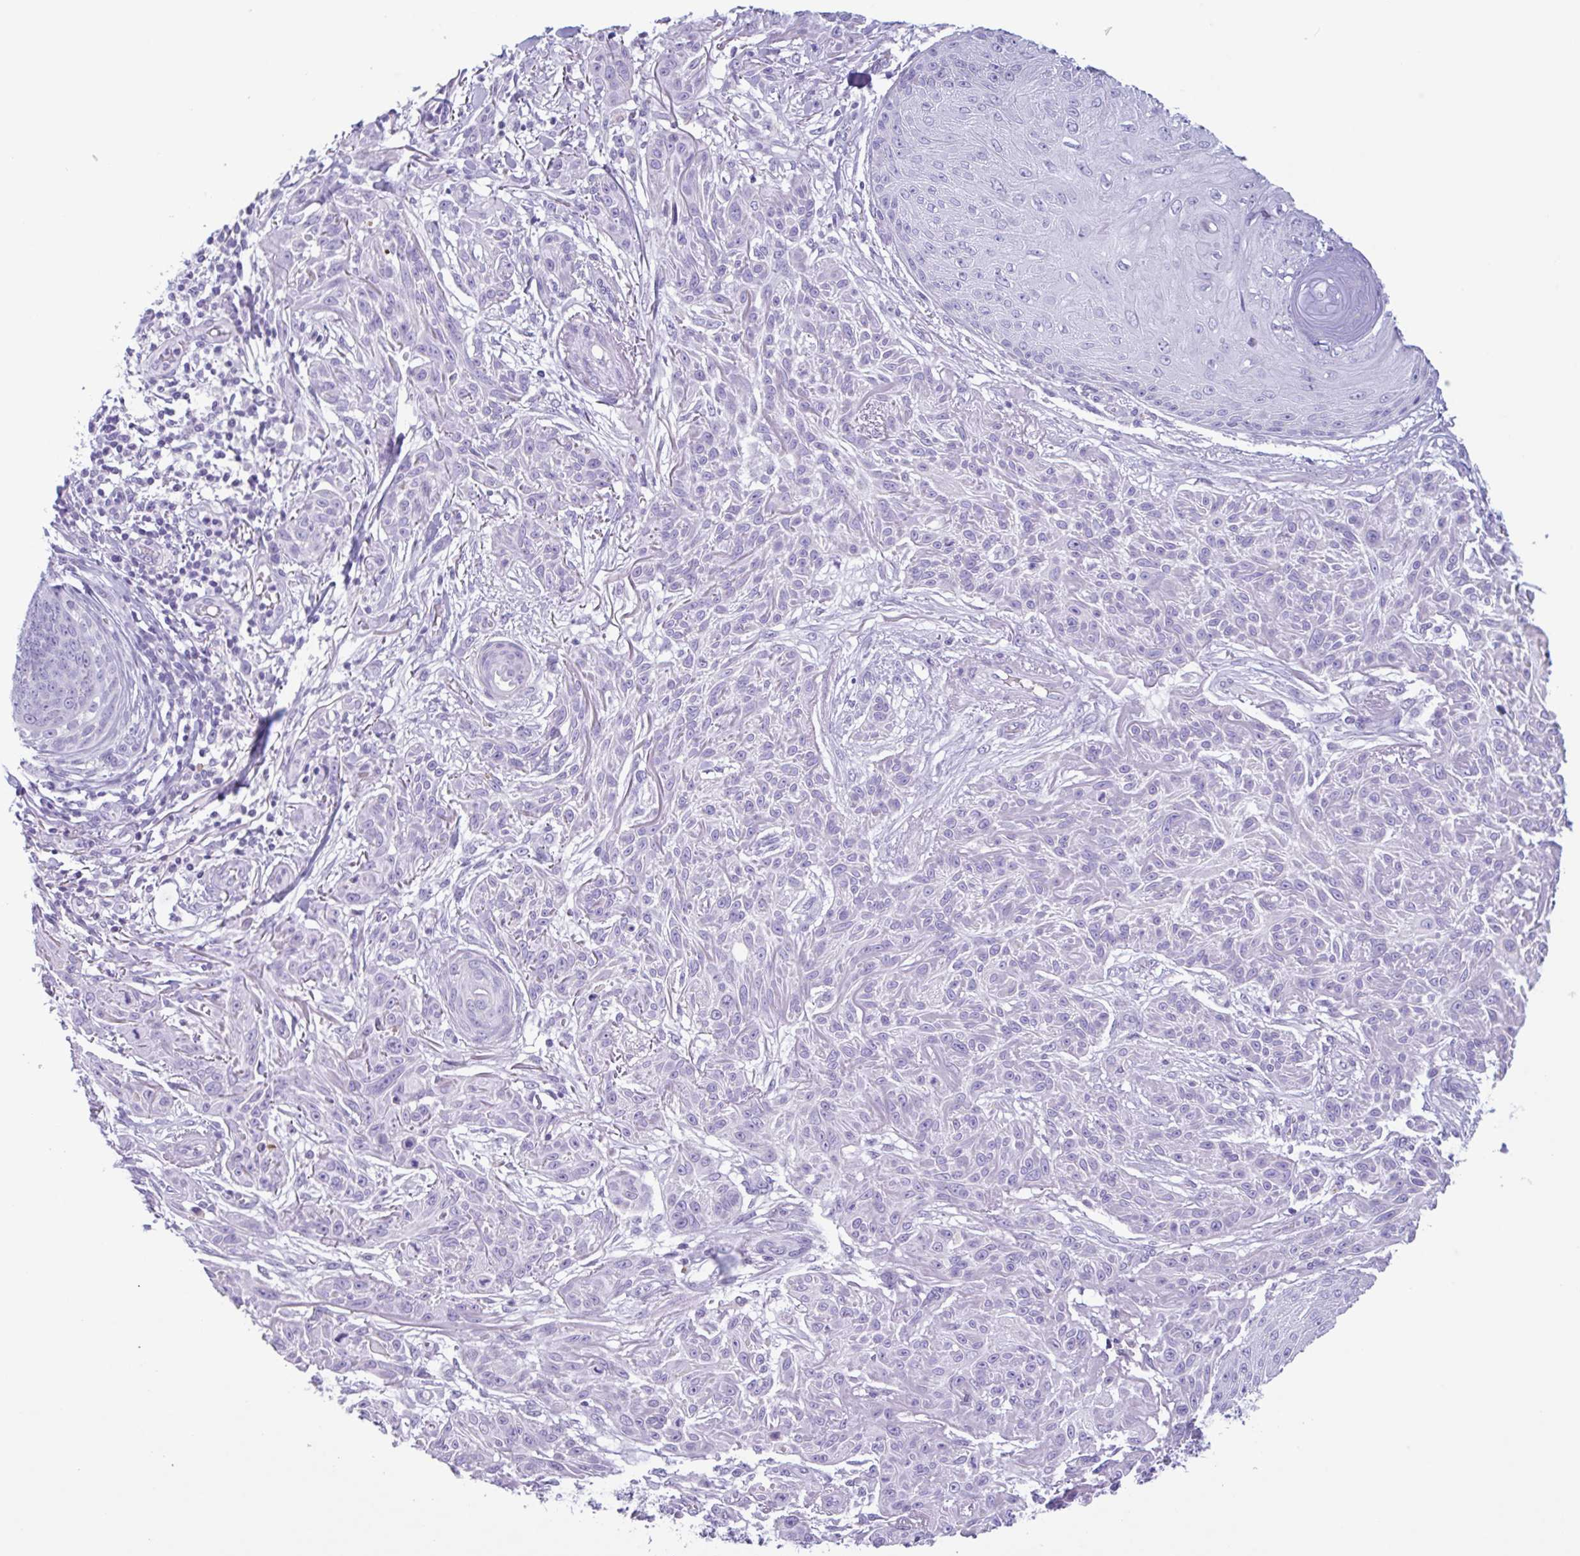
{"staining": {"intensity": "negative", "quantity": "none", "location": "none"}, "tissue": "skin cancer", "cell_type": "Tumor cells", "image_type": "cancer", "snomed": [{"axis": "morphology", "description": "Squamous cell carcinoma, NOS"}, {"axis": "topography", "description": "Skin"}], "caption": "DAB (3,3'-diaminobenzidine) immunohistochemical staining of skin squamous cell carcinoma shows no significant expression in tumor cells.", "gene": "CTSE", "patient": {"sex": "male", "age": 86}}